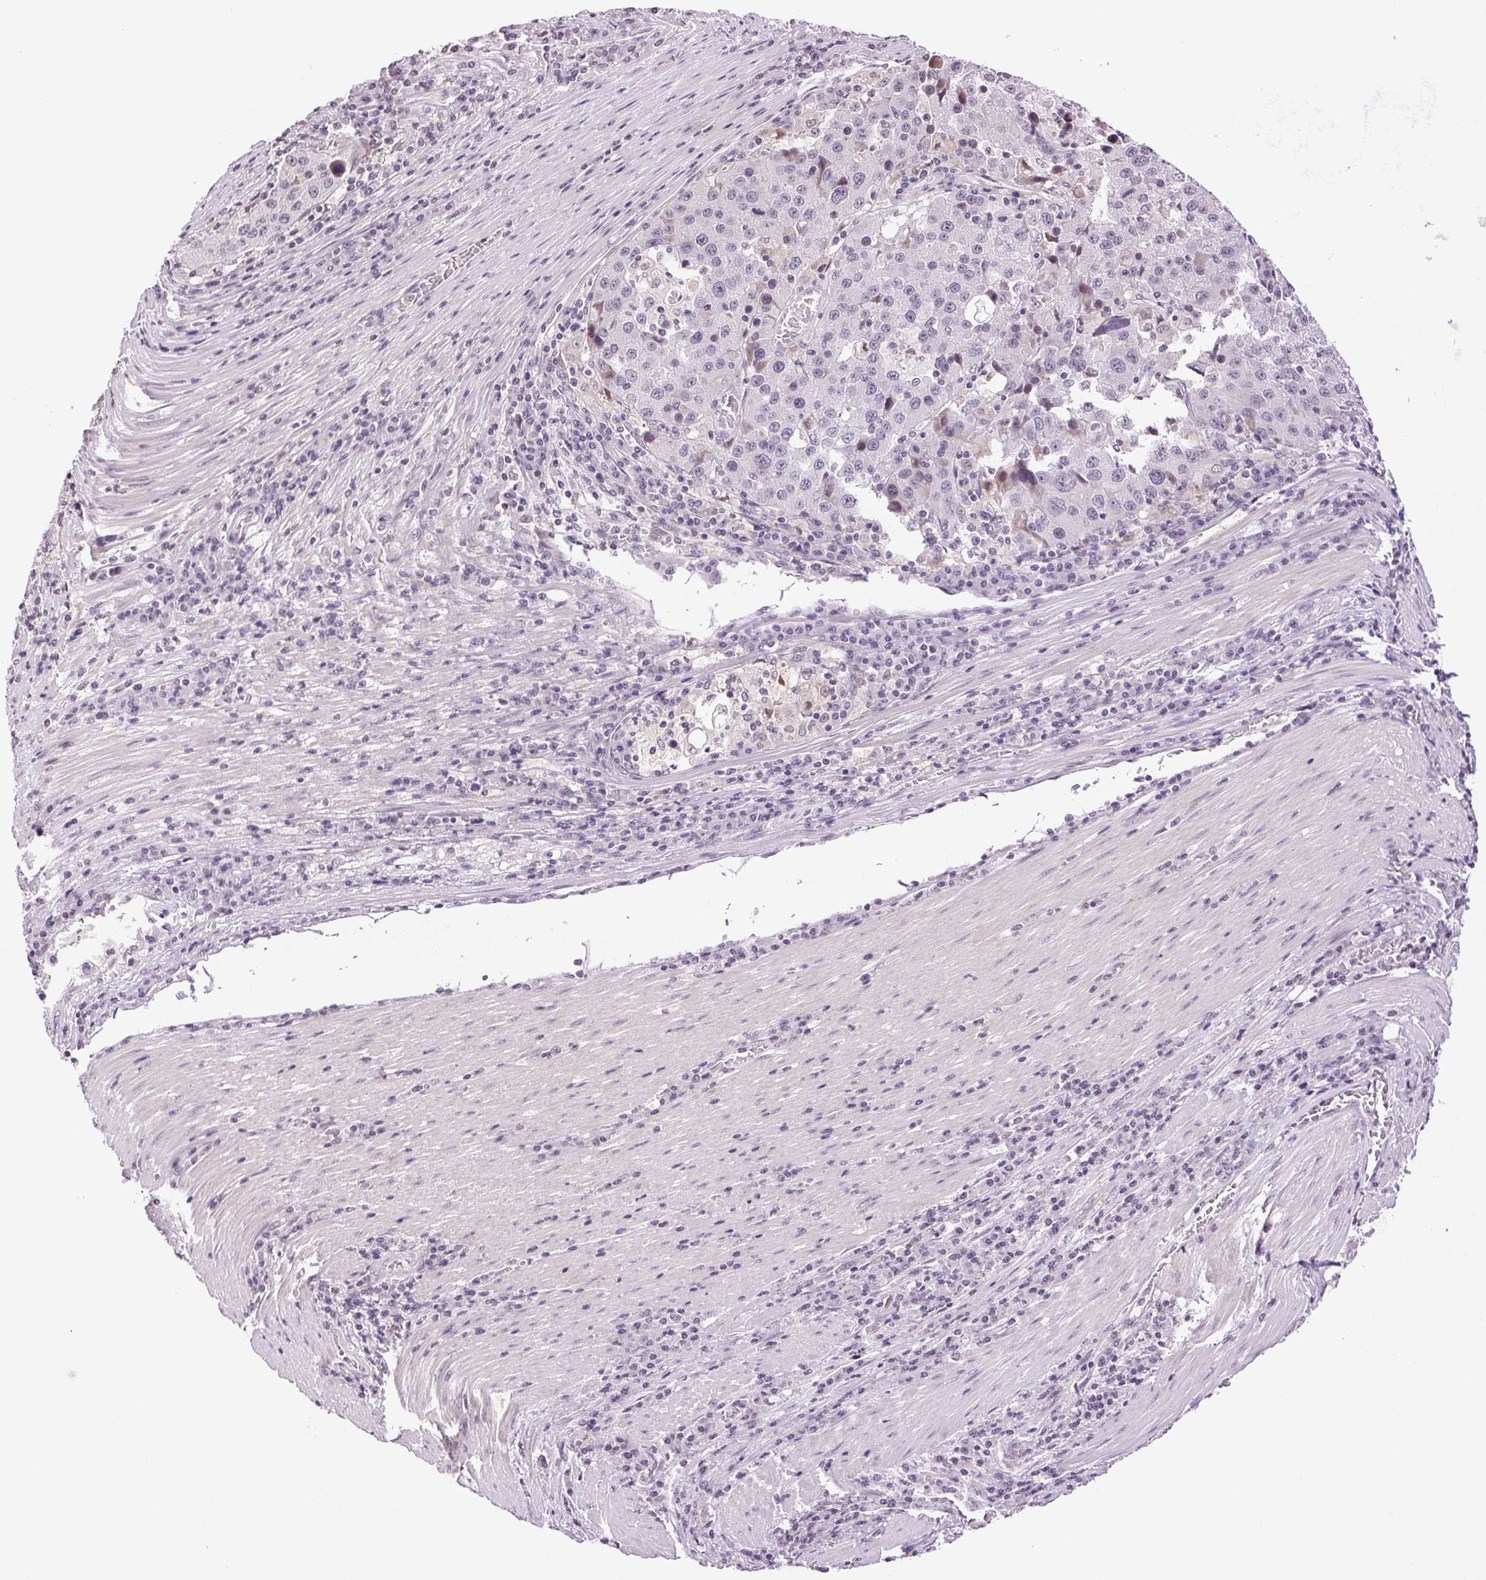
{"staining": {"intensity": "negative", "quantity": "none", "location": "none"}, "tissue": "stomach cancer", "cell_type": "Tumor cells", "image_type": "cancer", "snomed": [{"axis": "morphology", "description": "Adenocarcinoma, NOS"}, {"axis": "topography", "description": "Stomach"}], "caption": "Tumor cells show no significant protein staining in stomach adenocarcinoma.", "gene": "TNNT3", "patient": {"sex": "male", "age": 71}}